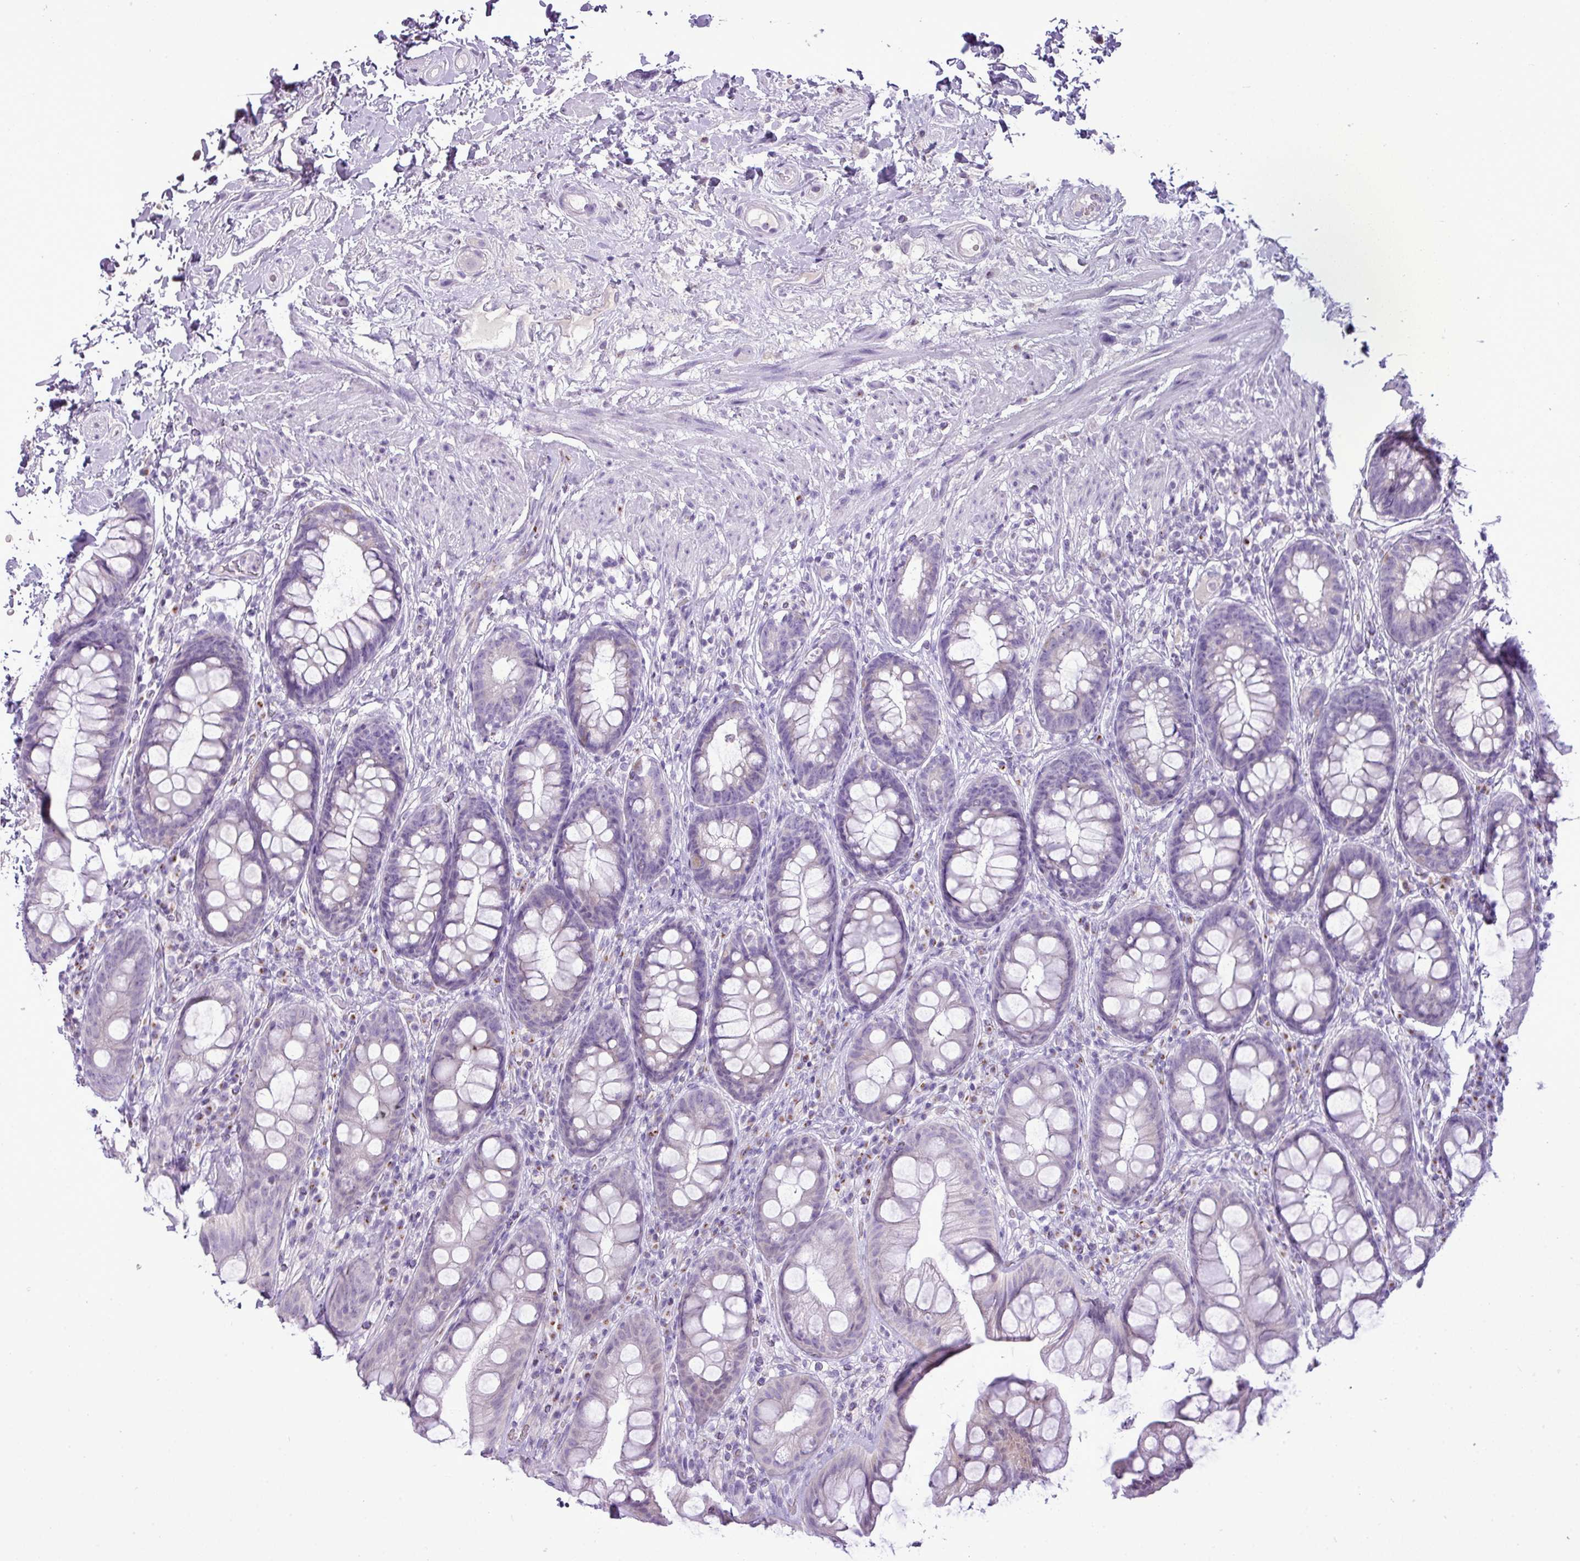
{"staining": {"intensity": "negative", "quantity": "none", "location": "none"}, "tissue": "rectum", "cell_type": "Glandular cells", "image_type": "normal", "snomed": [{"axis": "morphology", "description": "Normal tissue, NOS"}, {"axis": "topography", "description": "Rectum"}], "caption": "DAB immunohistochemical staining of benign human rectum shows no significant expression in glandular cells.", "gene": "FAM43A", "patient": {"sex": "male", "age": 74}}